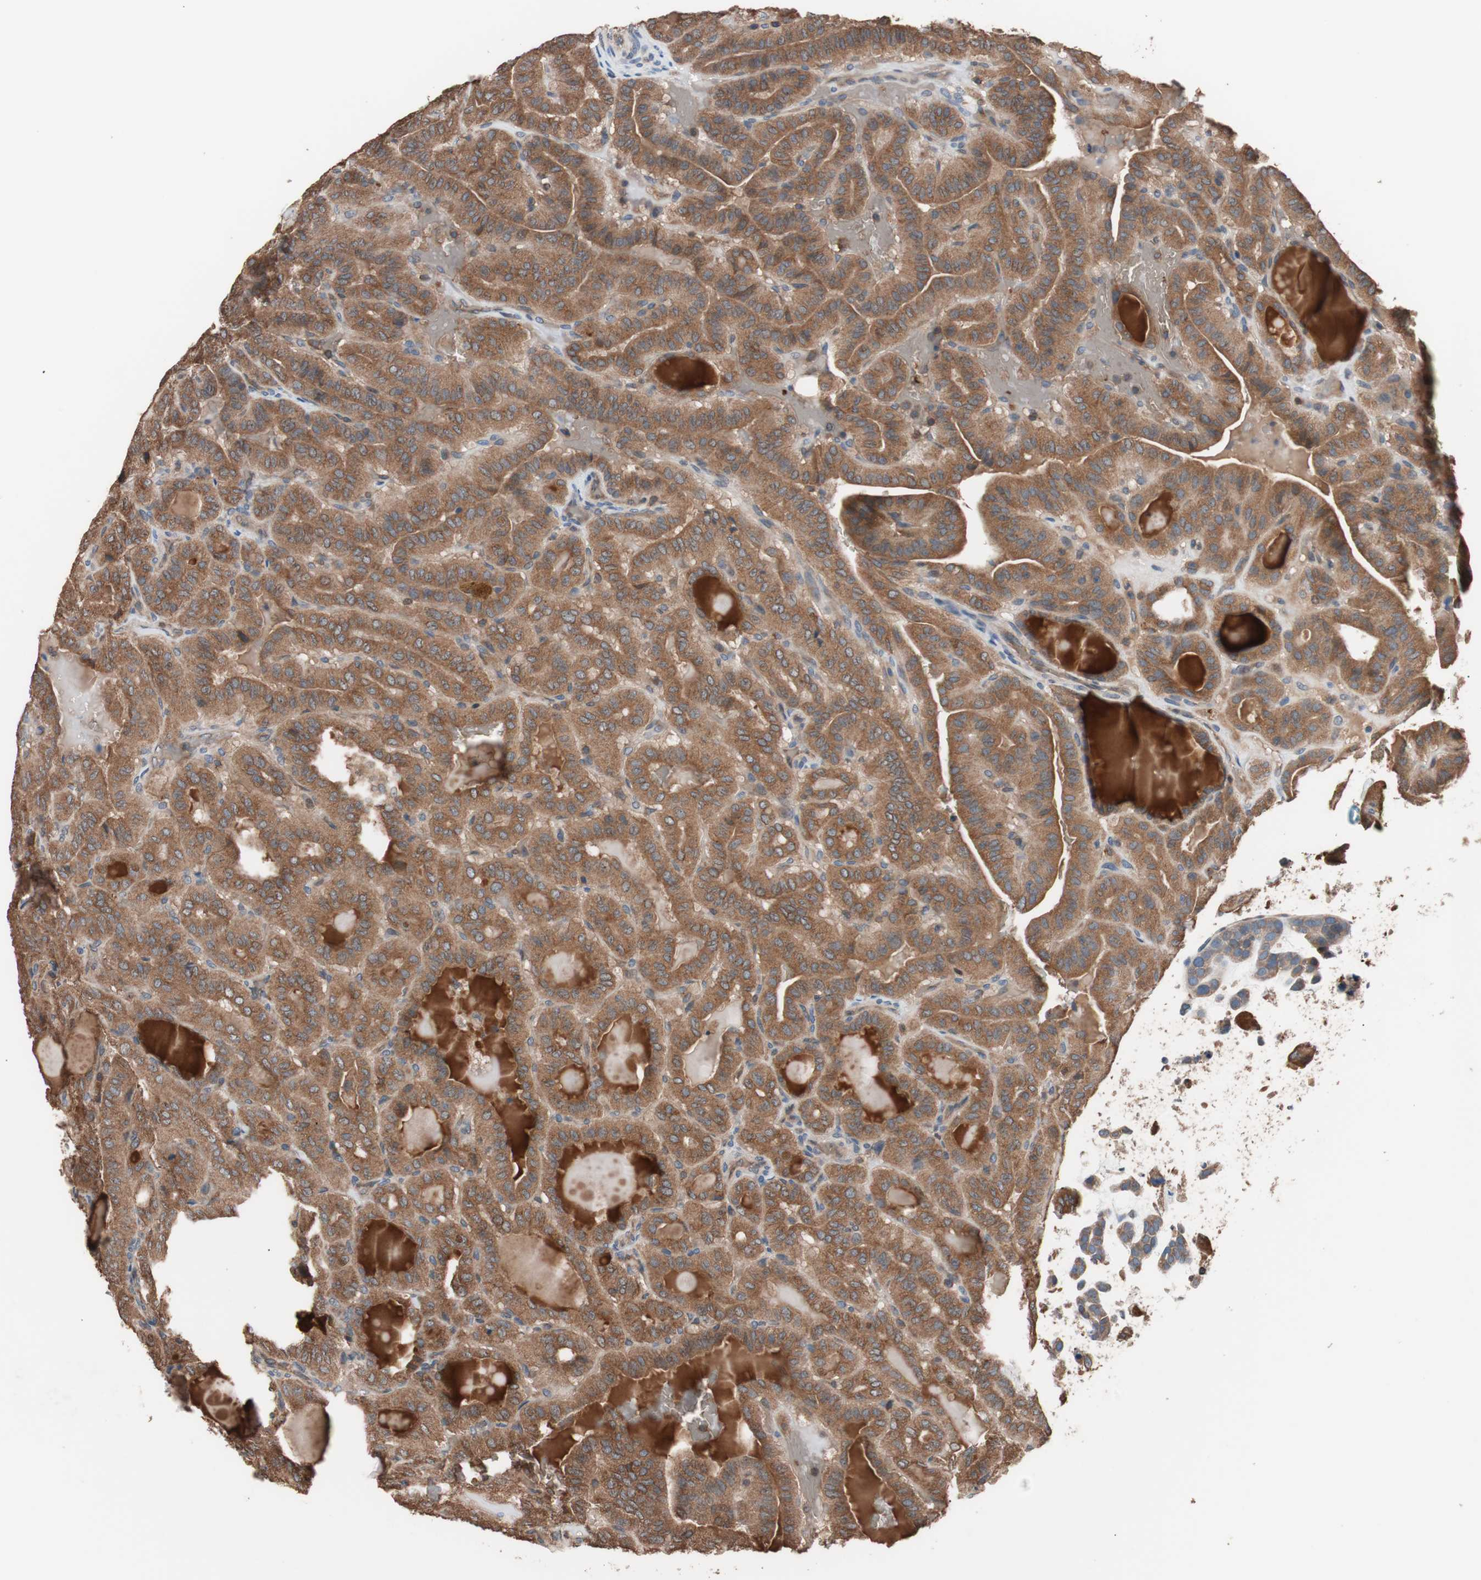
{"staining": {"intensity": "moderate", "quantity": ">75%", "location": "cytoplasmic/membranous"}, "tissue": "thyroid cancer", "cell_type": "Tumor cells", "image_type": "cancer", "snomed": [{"axis": "morphology", "description": "Papillary adenocarcinoma, NOS"}, {"axis": "topography", "description": "Thyroid gland"}], "caption": "Protein expression analysis of human thyroid cancer reveals moderate cytoplasmic/membranous positivity in about >75% of tumor cells. The staining was performed using DAB (3,3'-diaminobenzidine) to visualize the protein expression in brown, while the nuclei were stained in blue with hematoxylin (Magnification: 20x).", "gene": "GLYCTK", "patient": {"sex": "male", "age": 77}}